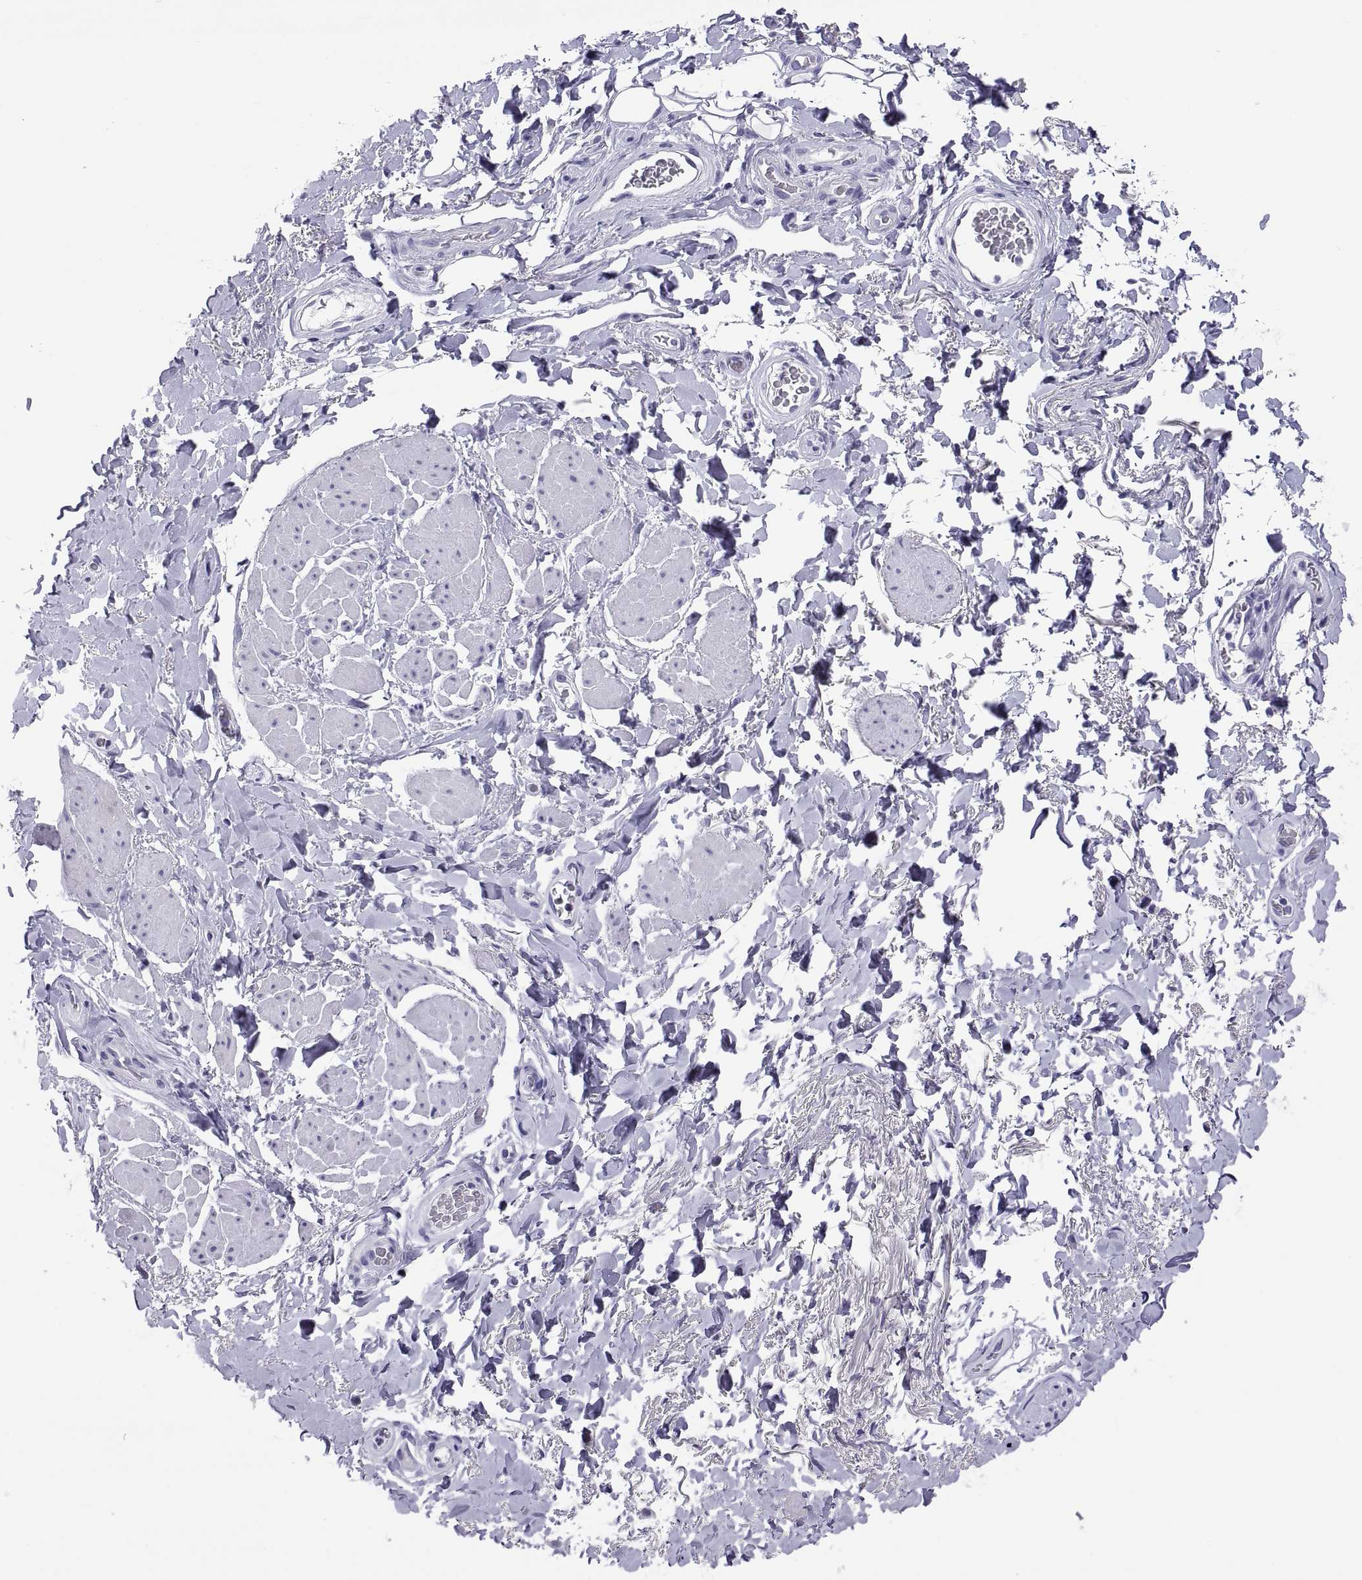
{"staining": {"intensity": "negative", "quantity": "none", "location": "none"}, "tissue": "adipose tissue", "cell_type": "Adipocytes", "image_type": "normal", "snomed": [{"axis": "morphology", "description": "Normal tissue, NOS"}, {"axis": "topography", "description": "Anal"}, {"axis": "topography", "description": "Peripheral nerve tissue"}], "caption": "A high-resolution photomicrograph shows immunohistochemistry (IHC) staining of benign adipose tissue, which shows no significant positivity in adipocytes. The staining was performed using DAB (3,3'-diaminobenzidine) to visualize the protein expression in brown, while the nuclei were stained in blue with hematoxylin (Magnification: 20x).", "gene": "QRICH2", "patient": {"sex": "male", "age": 53}}